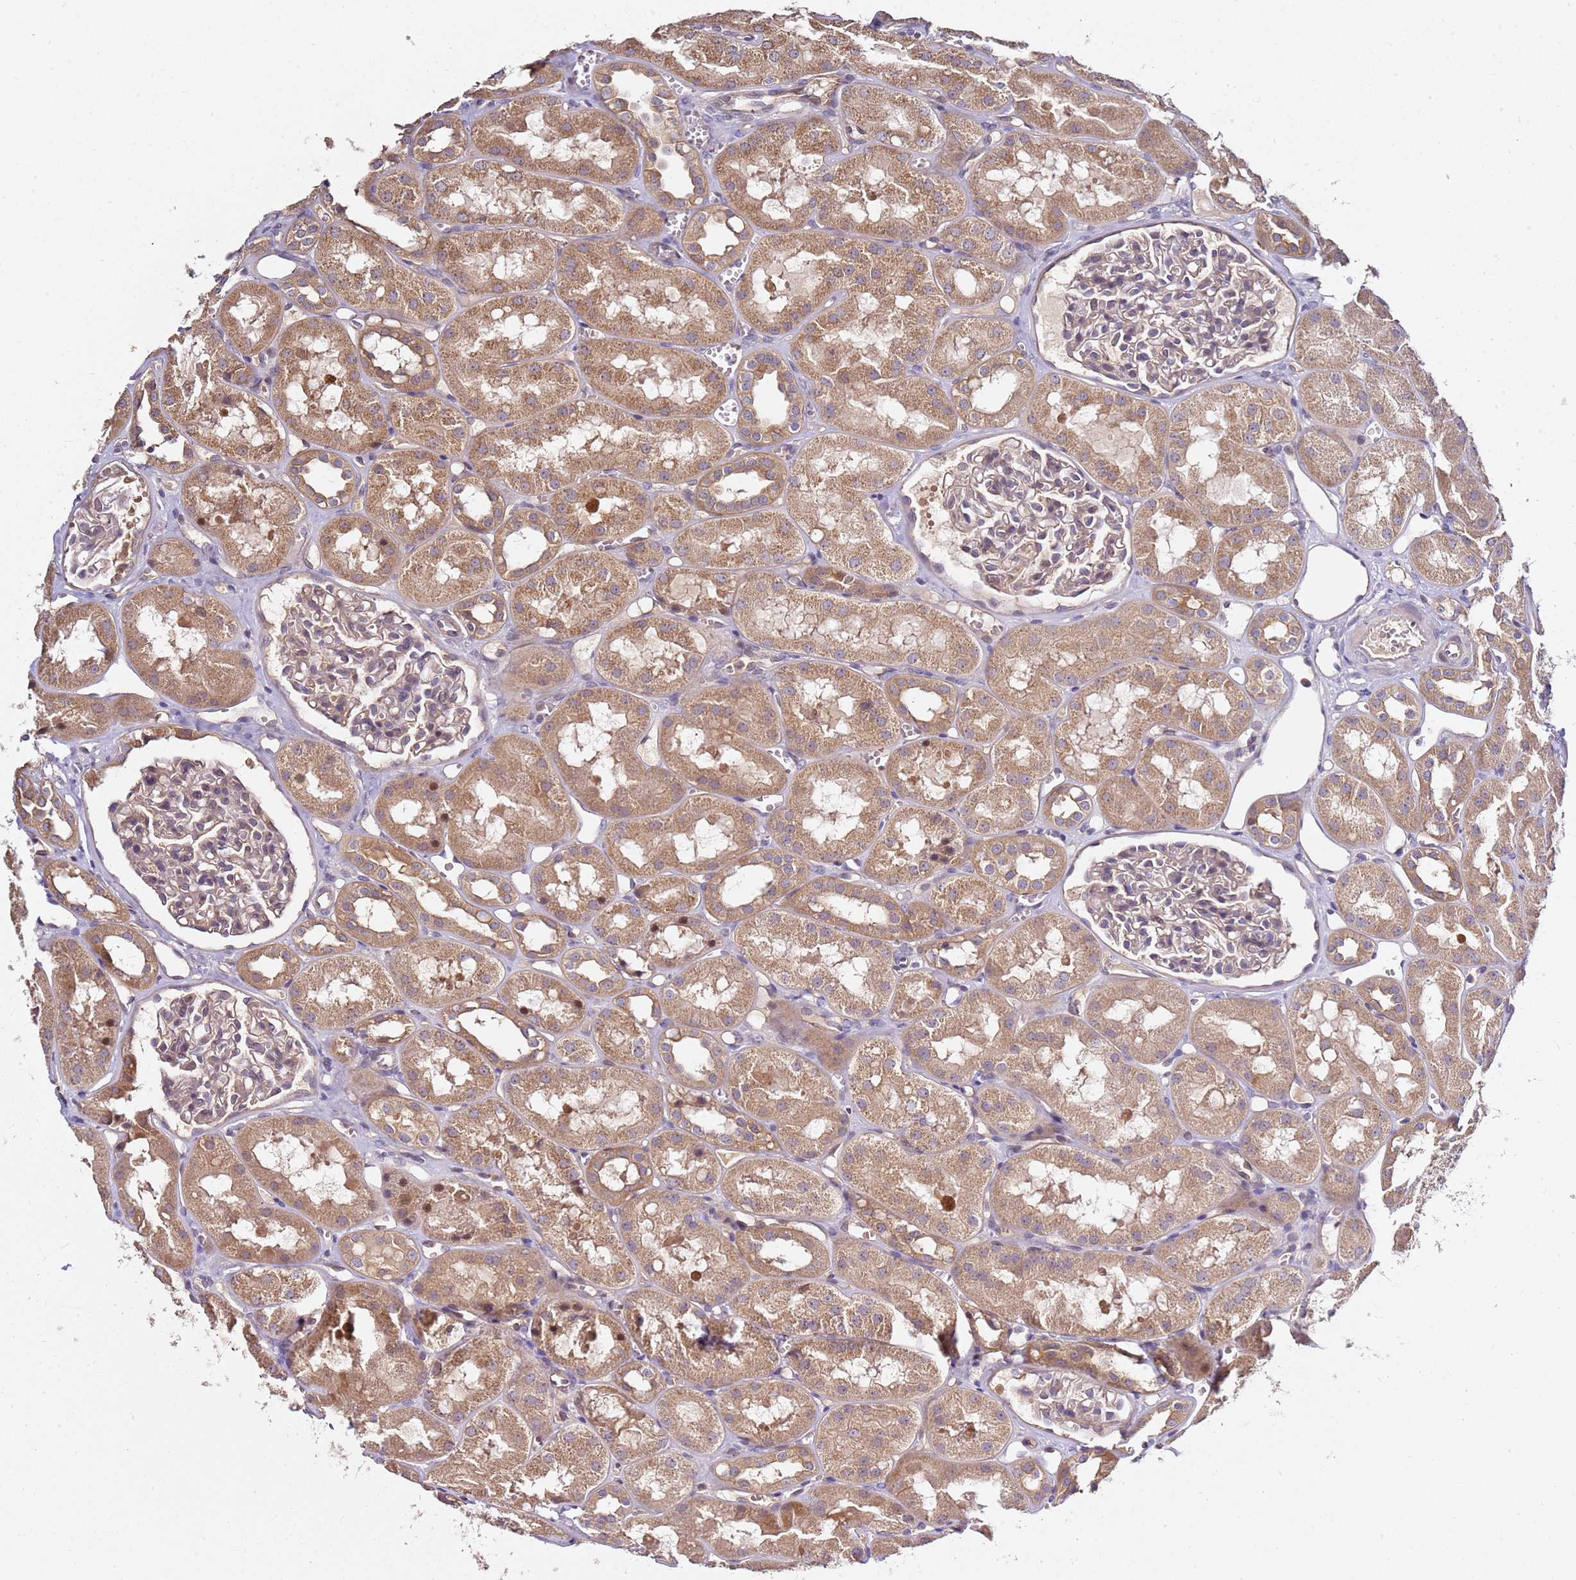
{"staining": {"intensity": "weak", "quantity": "<25%", "location": "cytoplasmic/membranous"}, "tissue": "kidney", "cell_type": "Cells in glomeruli", "image_type": "normal", "snomed": [{"axis": "morphology", "description": "Normal tissue, NOS"}, {"axis": "topography", "description": "Kidney"}], "caption": "Immunohistochemical staining of benign human kidney exhibits no significant positivity in cells in glomeruli.", "gene": "OSBPL2", "patient": {"sex": "male", "age": 16}}